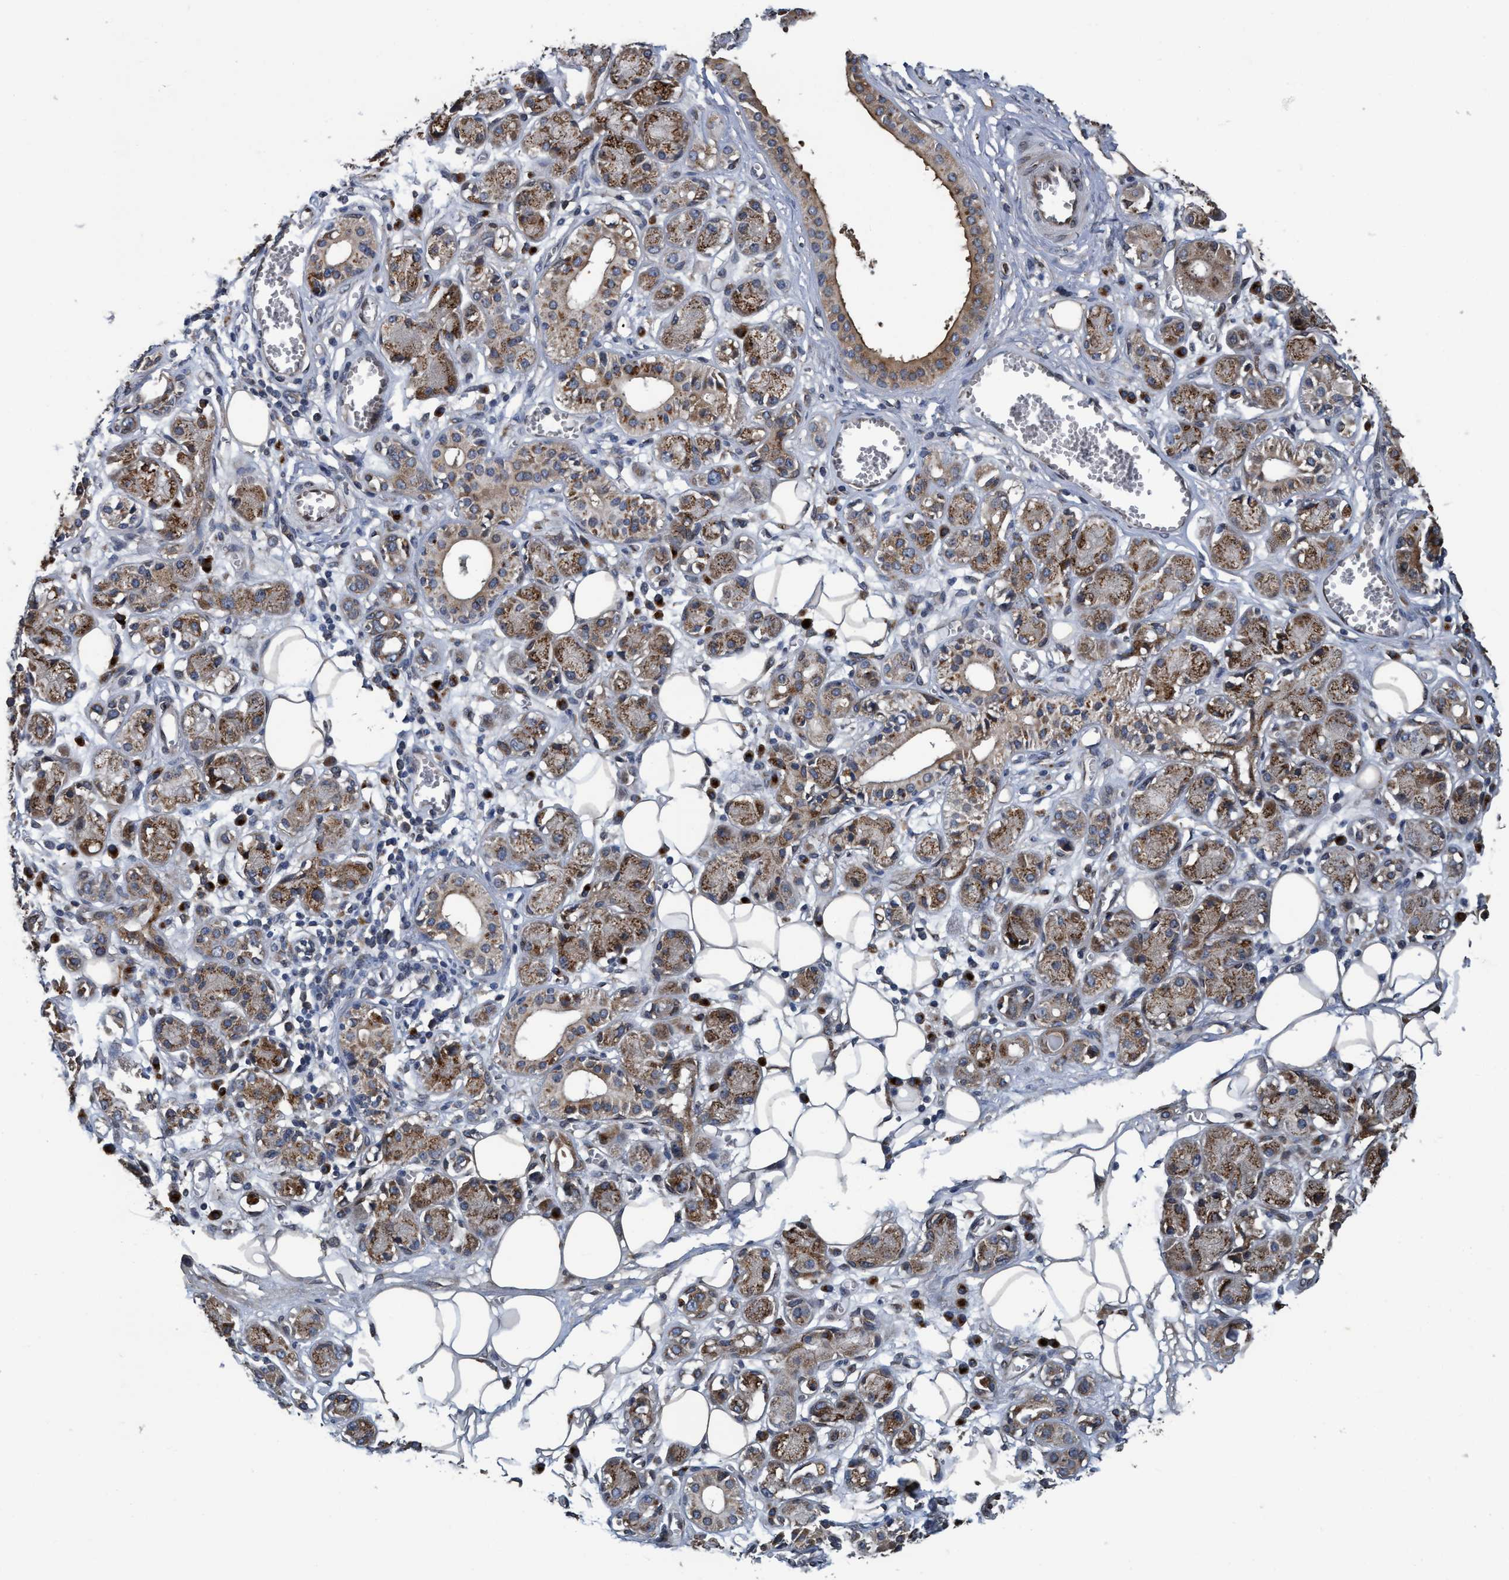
{"staining": {"intensity": "moderate", "quantity": ">75%", "location": "cytoplasmic/membranous"}, "tissue": "adipose tissue", "cell_type": "Adipocytes", "image_type": "normal", "snomed": [{"axis": "morphology", "description": "Normal tissue, NOS"}, {"axis": "morphology", "description": "Inflammation, NOS"}, {"axis": "topography", "description": "Salivary gland"}, {"axis": "topography", "description": "Peripheral nerve tissue"}], "caption": "Adipose tissue stained for a protein (brown) demonstrates moderate cytoplasmic/membranous positive expression in approximately >75% of adipocytes.", "gene": "MACC1", "patient": {"sex": "female", "age": 75}}